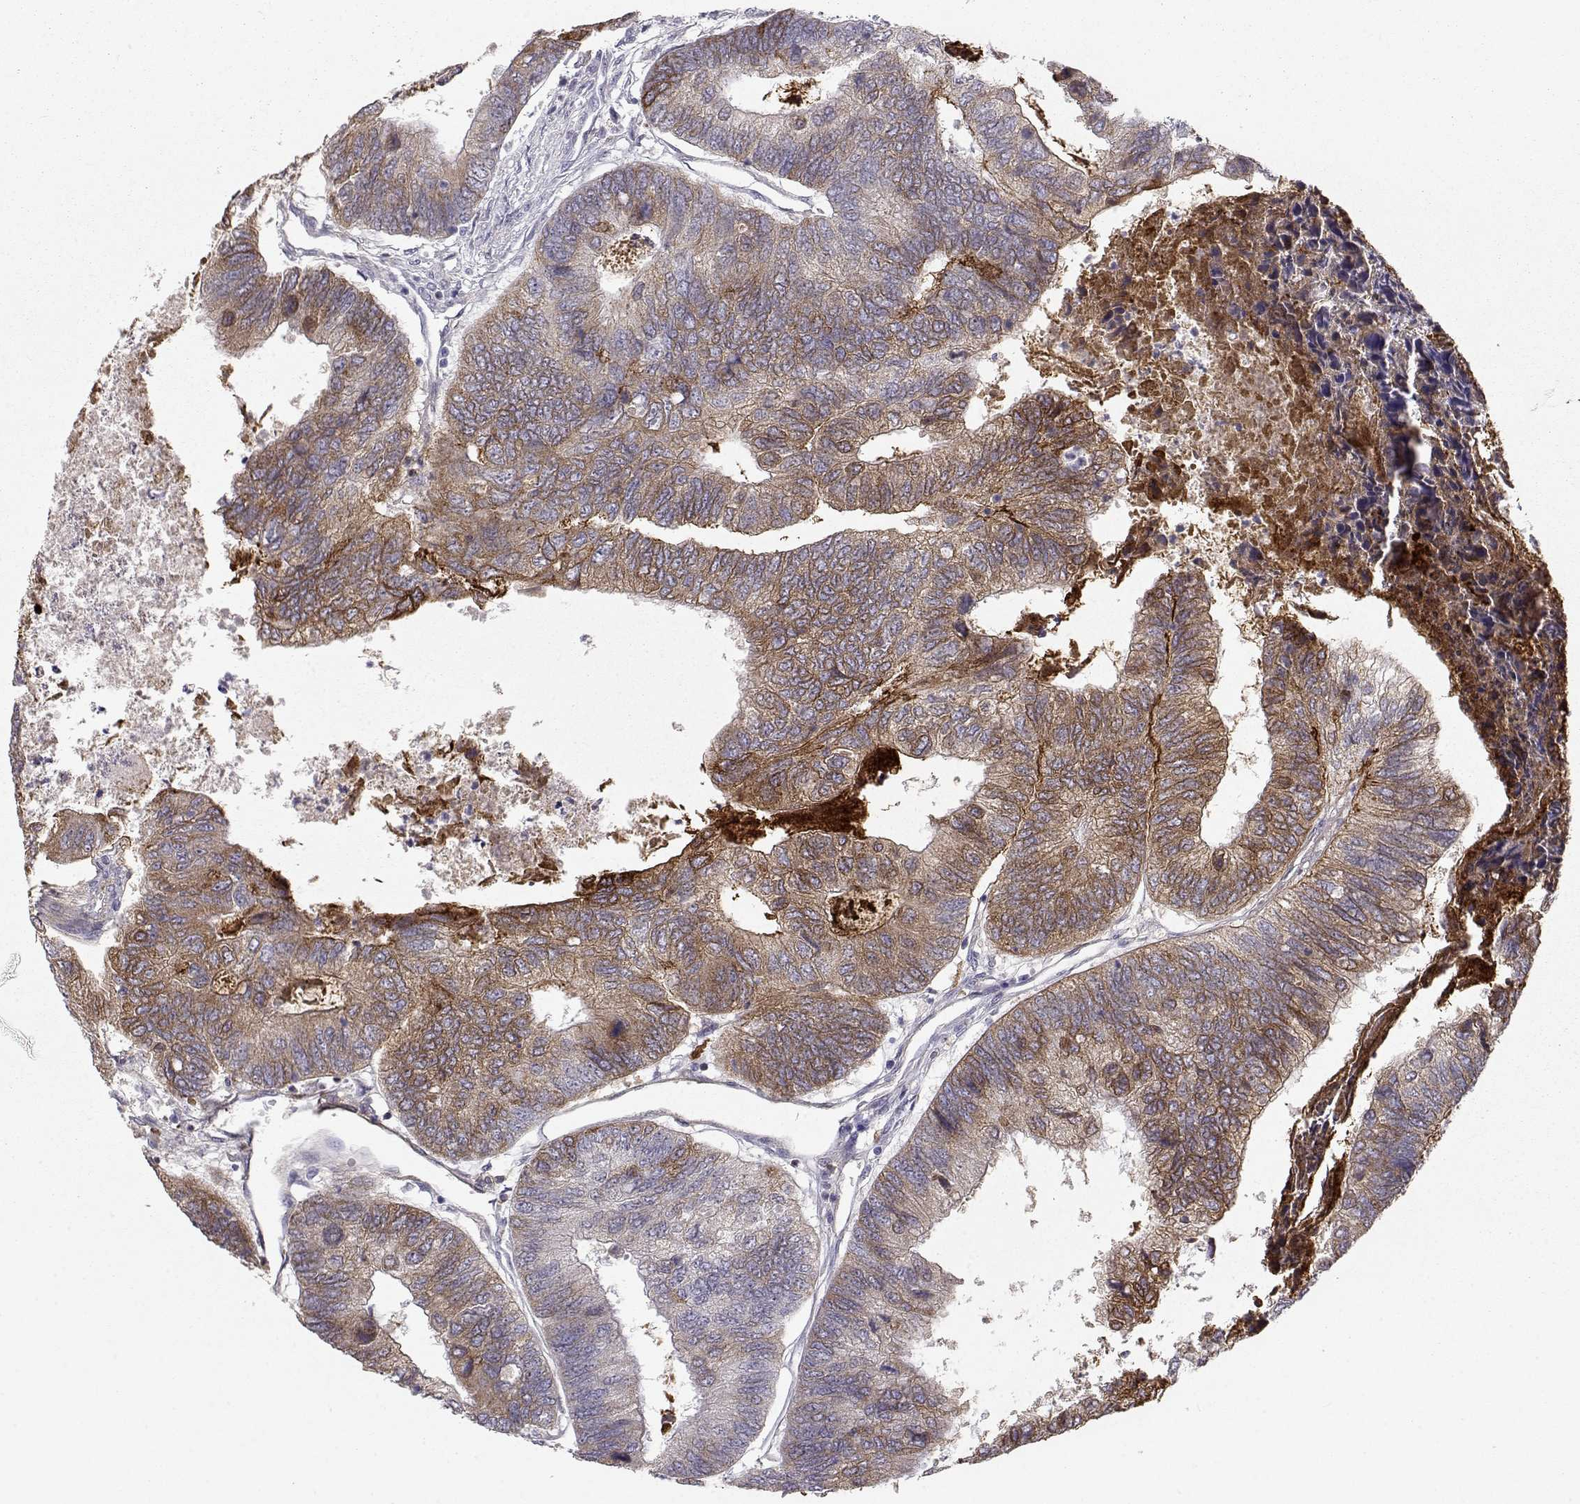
{"staining": {"intensity": "moderate", "quantity": ">75%", "location": "cytoplasmic/membranous"}, "tissue": "colorectal cancer", "cell_type": "Tumor cells", "image_type": "cancer", "snomed": [{"axis": "morphology", "description": "Adenocarcinoma, NOS"}, {"axis": "topography", "description": "Colon"}], "caption": "Protein positivity by immunohistochemistry (IHC) demonstrates moderate cytoplasmic/membranous staining in approximately >75% of tumor cells in adenocarcinoma (colorectal). Immunohistochemistry (ihc) stains the protein in brown and the nuclei are stained blue.", "gene": "LAMB3", "patient": {"sex": "female", "age": 67}}